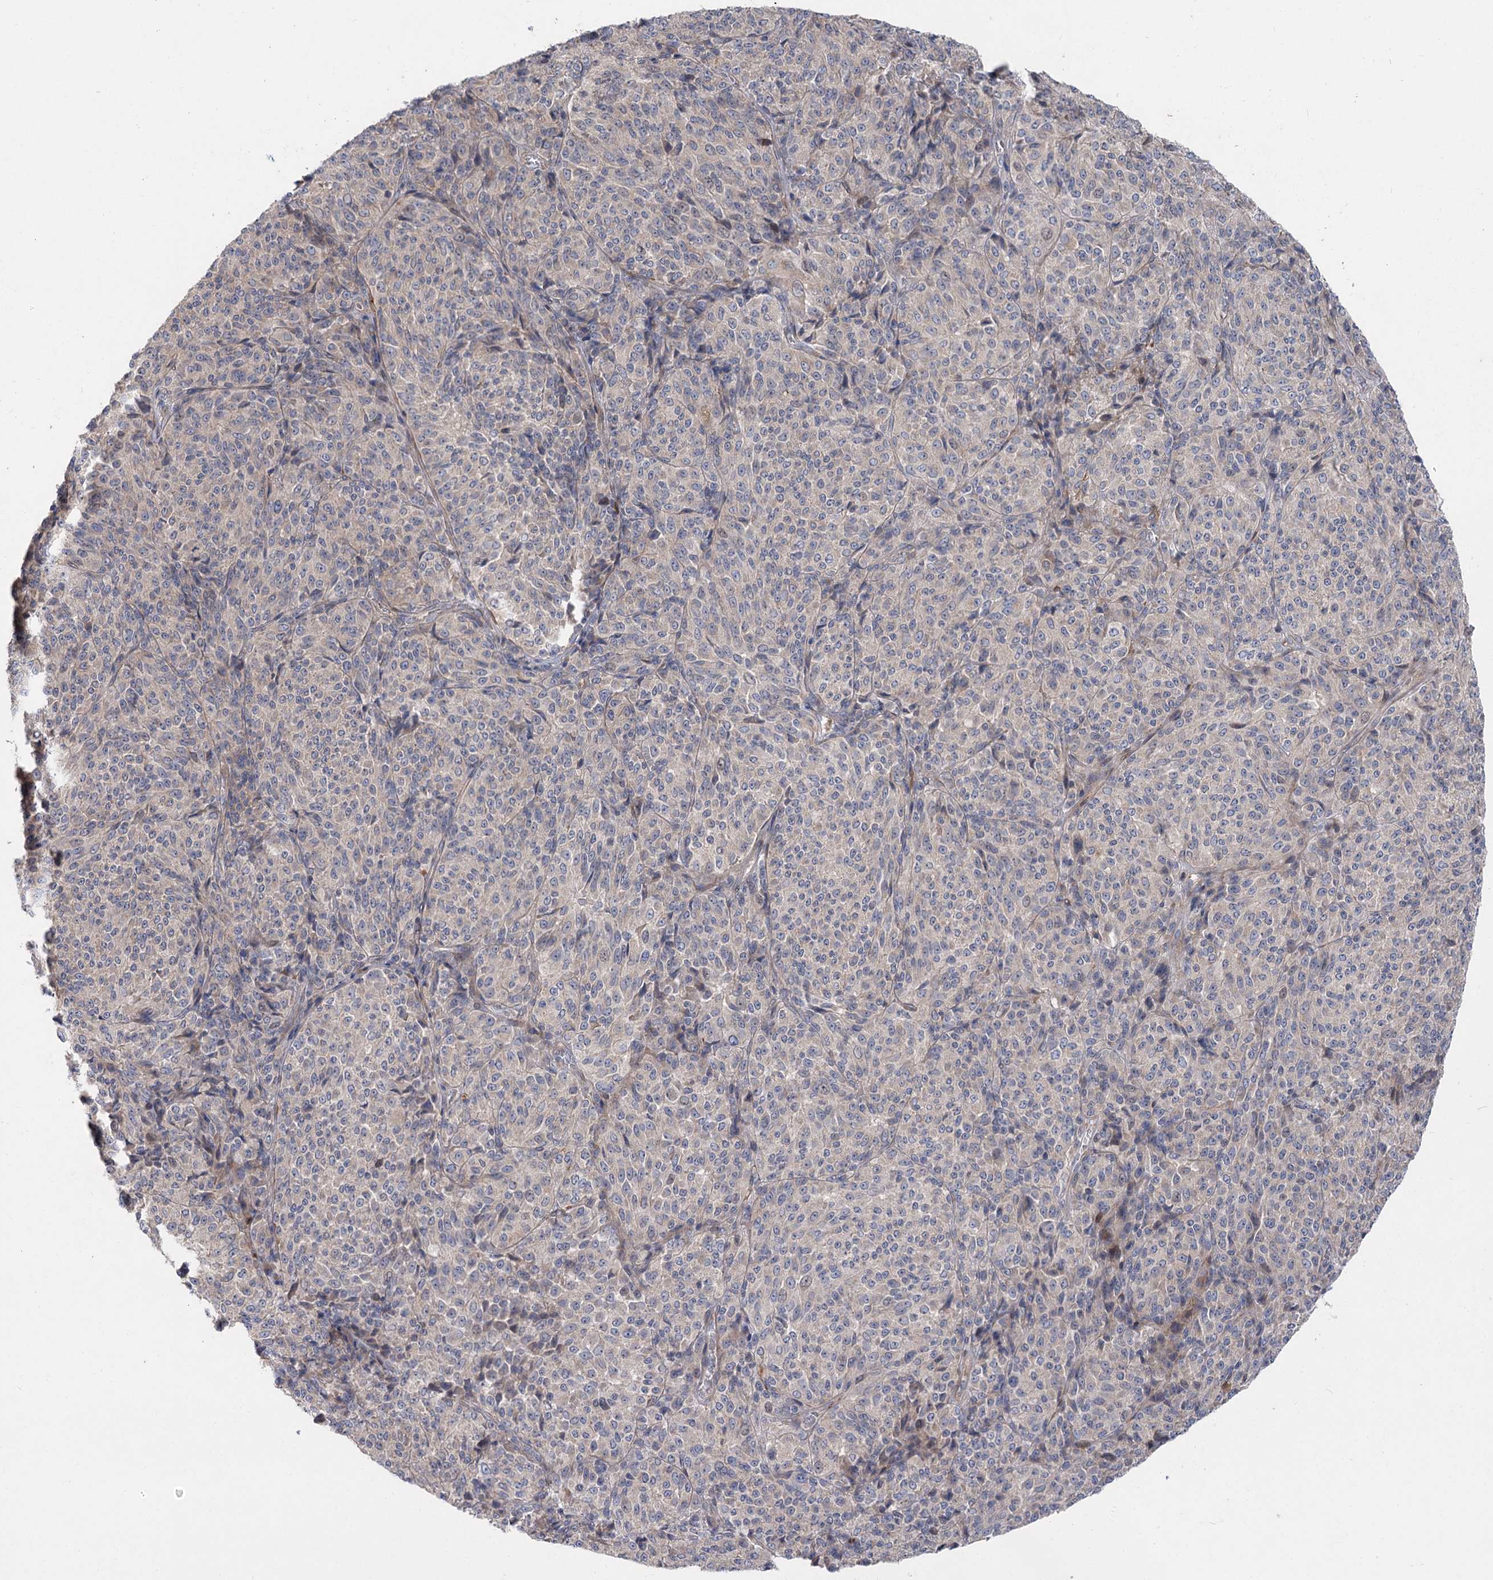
{"staining": {"intensity": "negative", "quantity": "none", "location": "none"}, "tissue": "melanoma", "cell_type": "Tumor cells", "image_type": "cancer", "snomed": [{"axis": "morphology", "description": "Malignant melanoma, Metastatic site"}, {"axis": "topography", "description": "Brain"}], "caption": "This image is of malignant melanoma (metastatic site) stained with immunohistochemistry (IHC) to label a protein in brown with the nuclei are counter-stained blue. There is no positivity in tumor cells.", "gene": "SH3BP5L", "patient": {"sex": "female", "age": 56}}